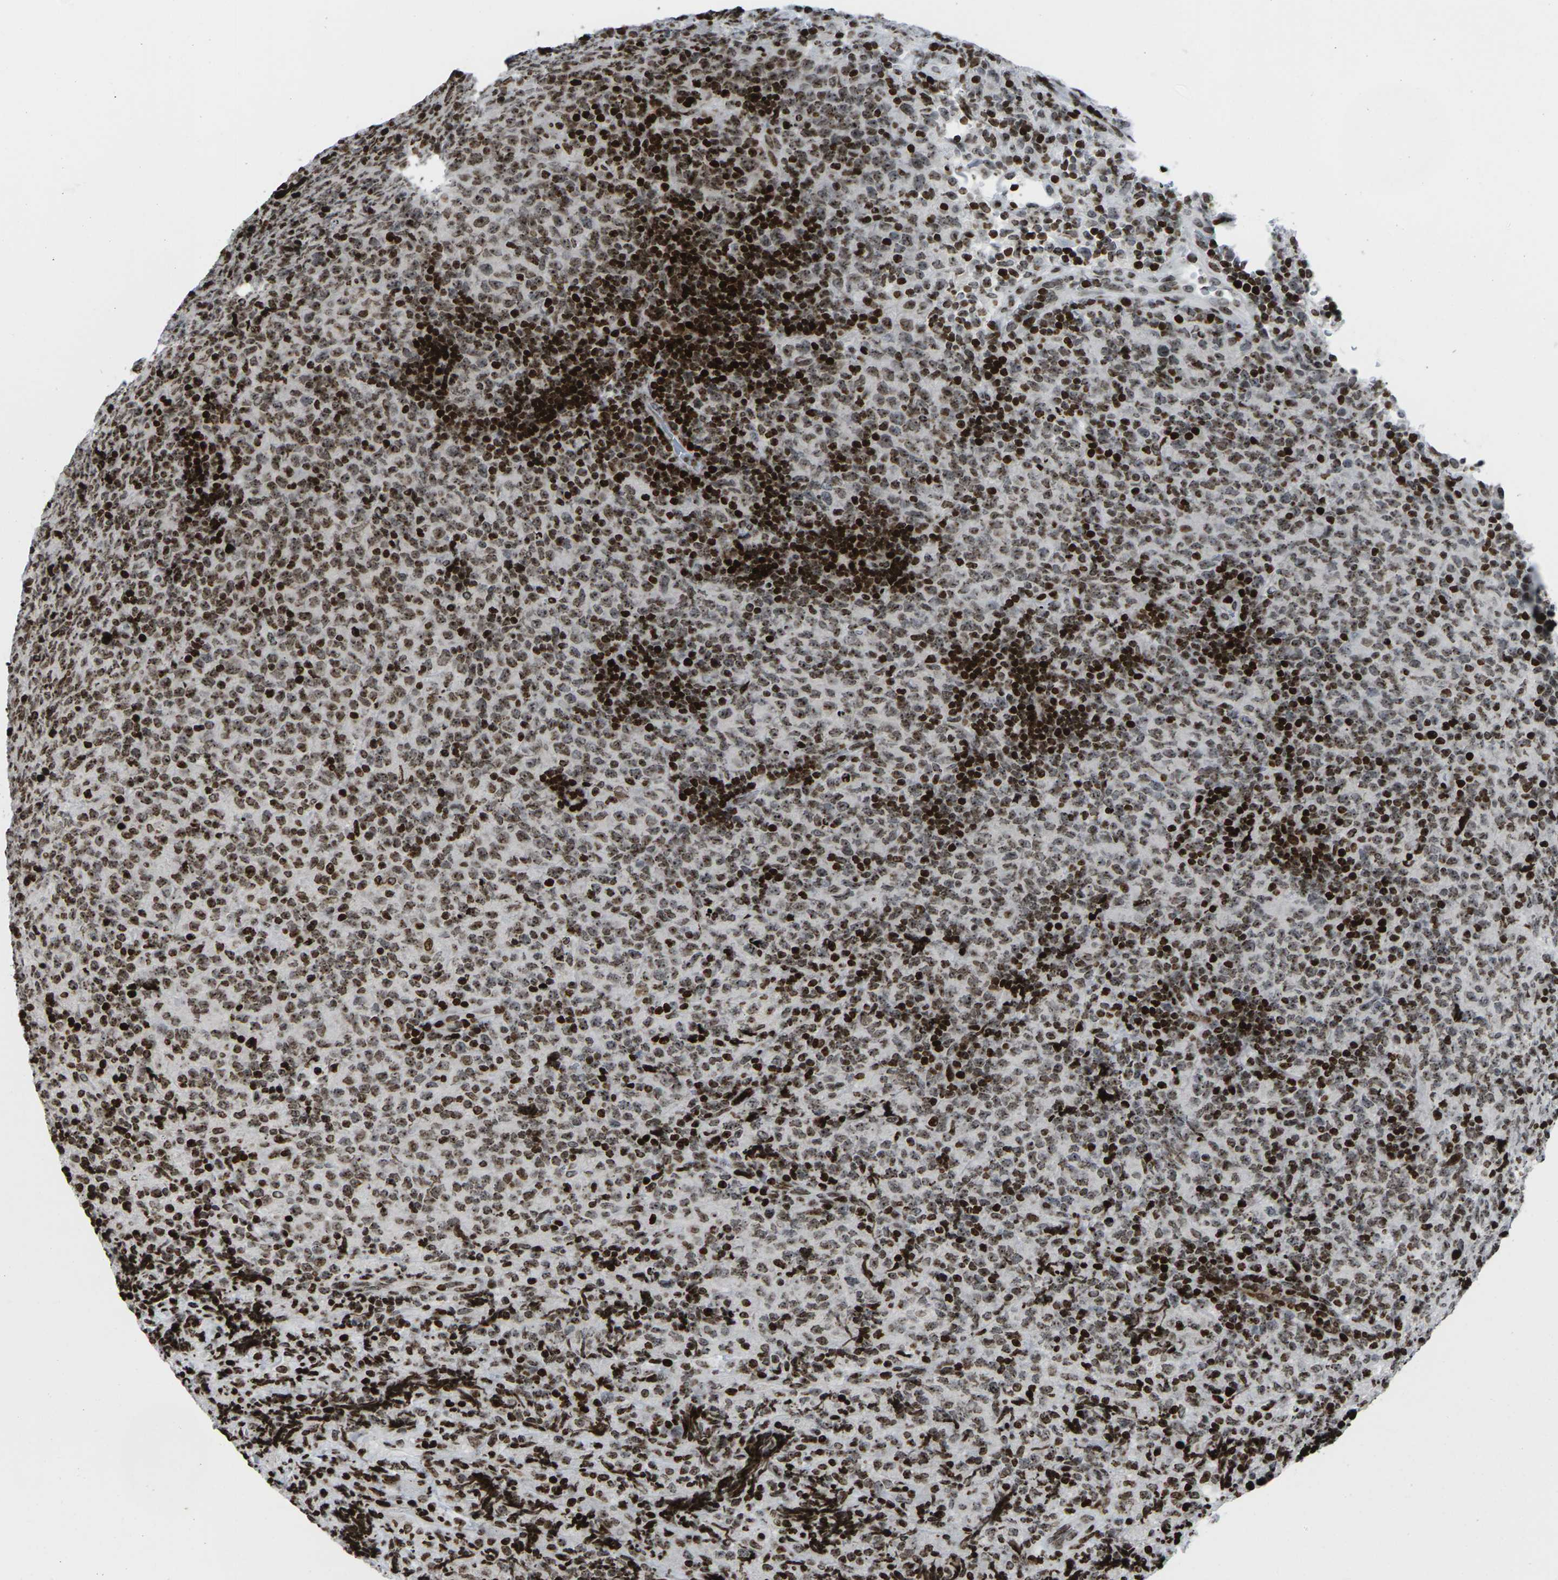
{"staining": {"intensity": "moderate", "quantity": ">75%", "location": "nuclear"}, "tissue": "lymphoma", "cell_type": "Tumor cells", "image_type": "cancer", "snomed": [{"axis": "morphology", "description": "Malignant lymphoma, non-Hodgkin's type, High grade"}, {"axis": "topography", "description": "Tonsil"}], "caption": "Tumor cells exhibit moderate nuclear positivity in about >75% of cells in malignant lymphoma, non-Hodgkin's type (high-grade).", "gene": "H1-4", "patient": {"sex": "female", "age": 36}}